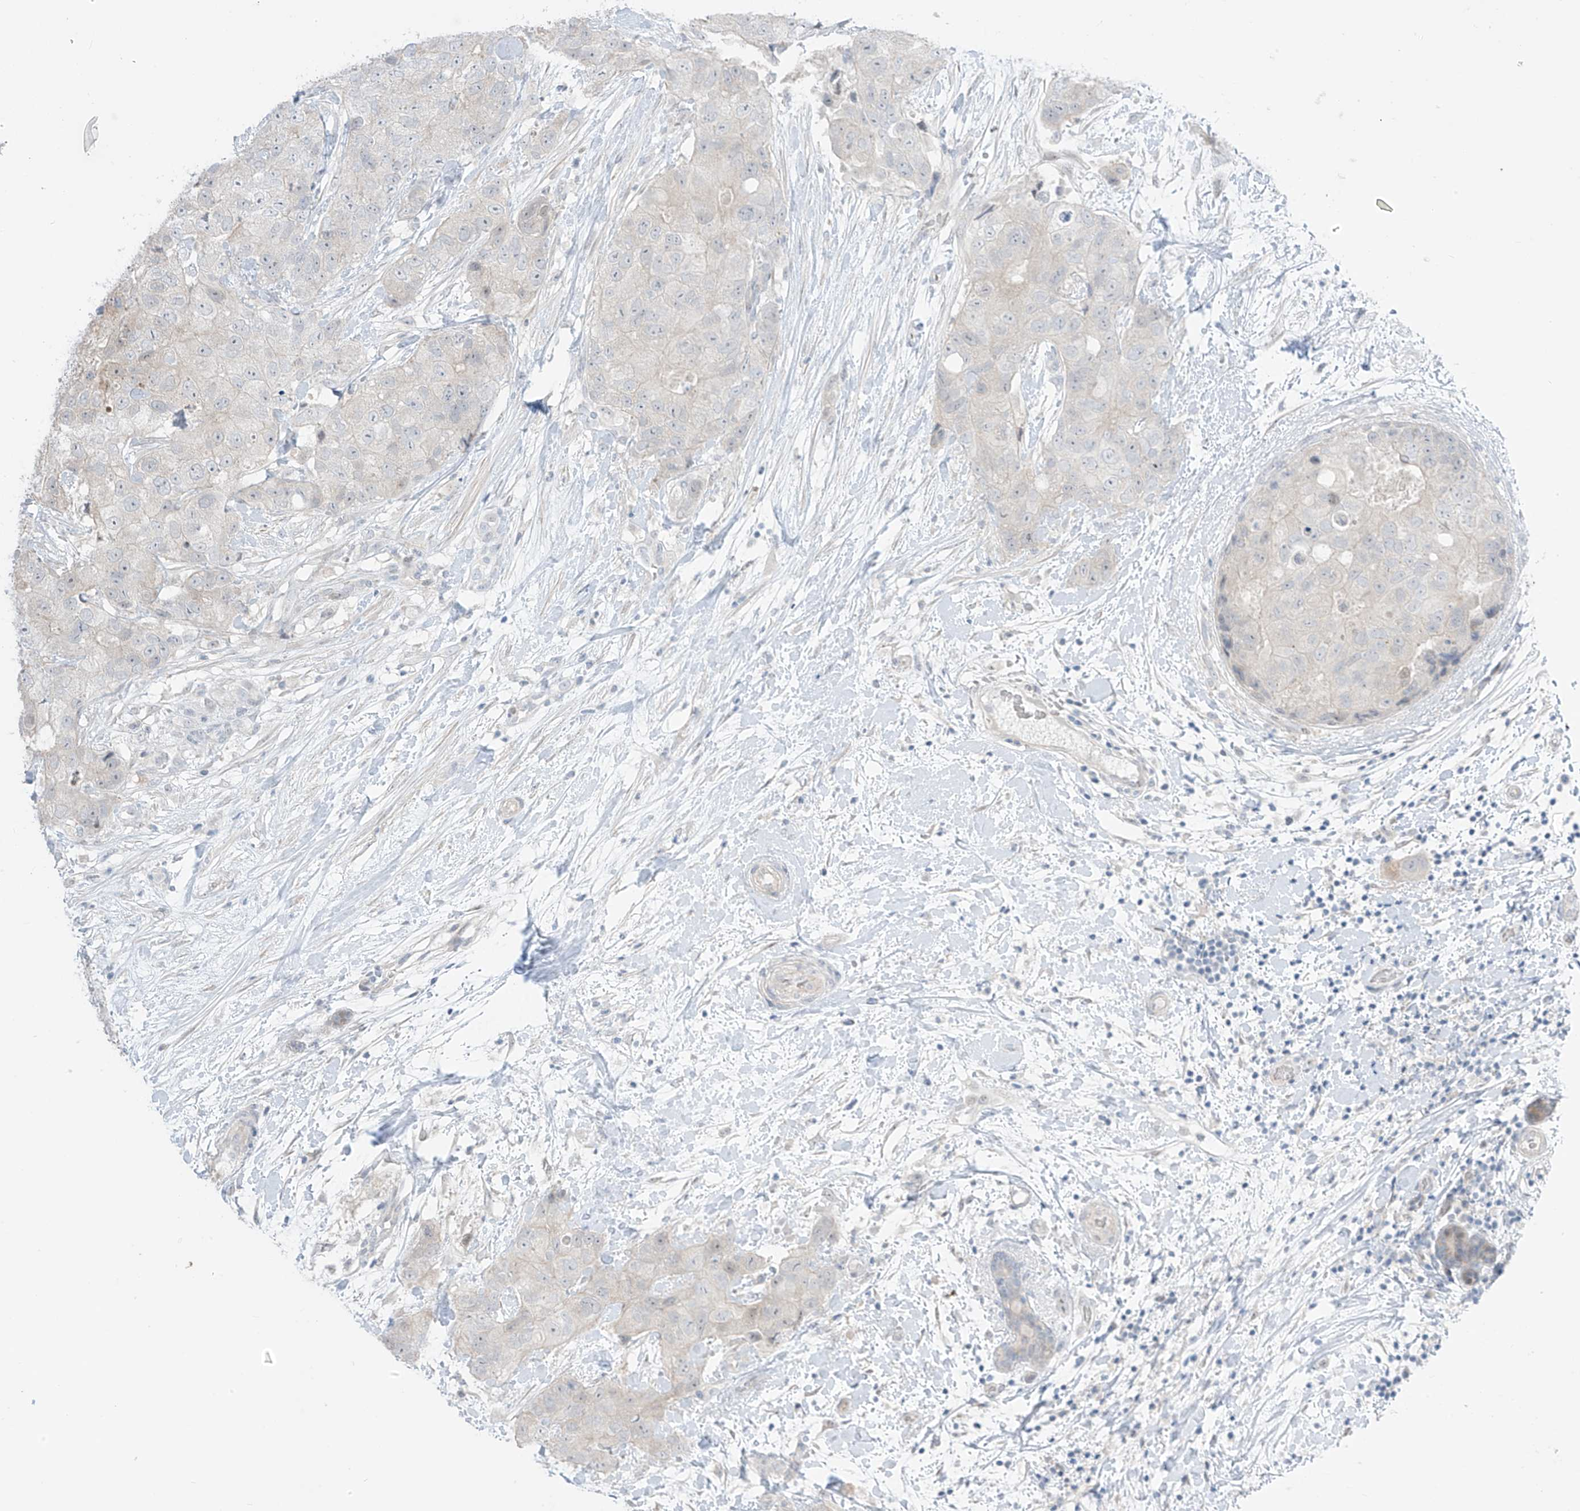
{"staining": {"intensity": "negative", "quantity": "none", "location": "none"}, "tissue": "breast cancer", "cell_type": "Tumor cells", "image_type": "cancer", "snomed": [{"axis": "morphology", "description": "Duct carcinoma"}, {"axis": "topography", "description": "Breast"}], "caption": "Immunohistochemistry (IHC) of human breast cancer (intraductal carcinoma) demonstrates no positivity in tumor cells.", "gene": "ASPRV1", "patient": {"sex": "female", "age": 62}}